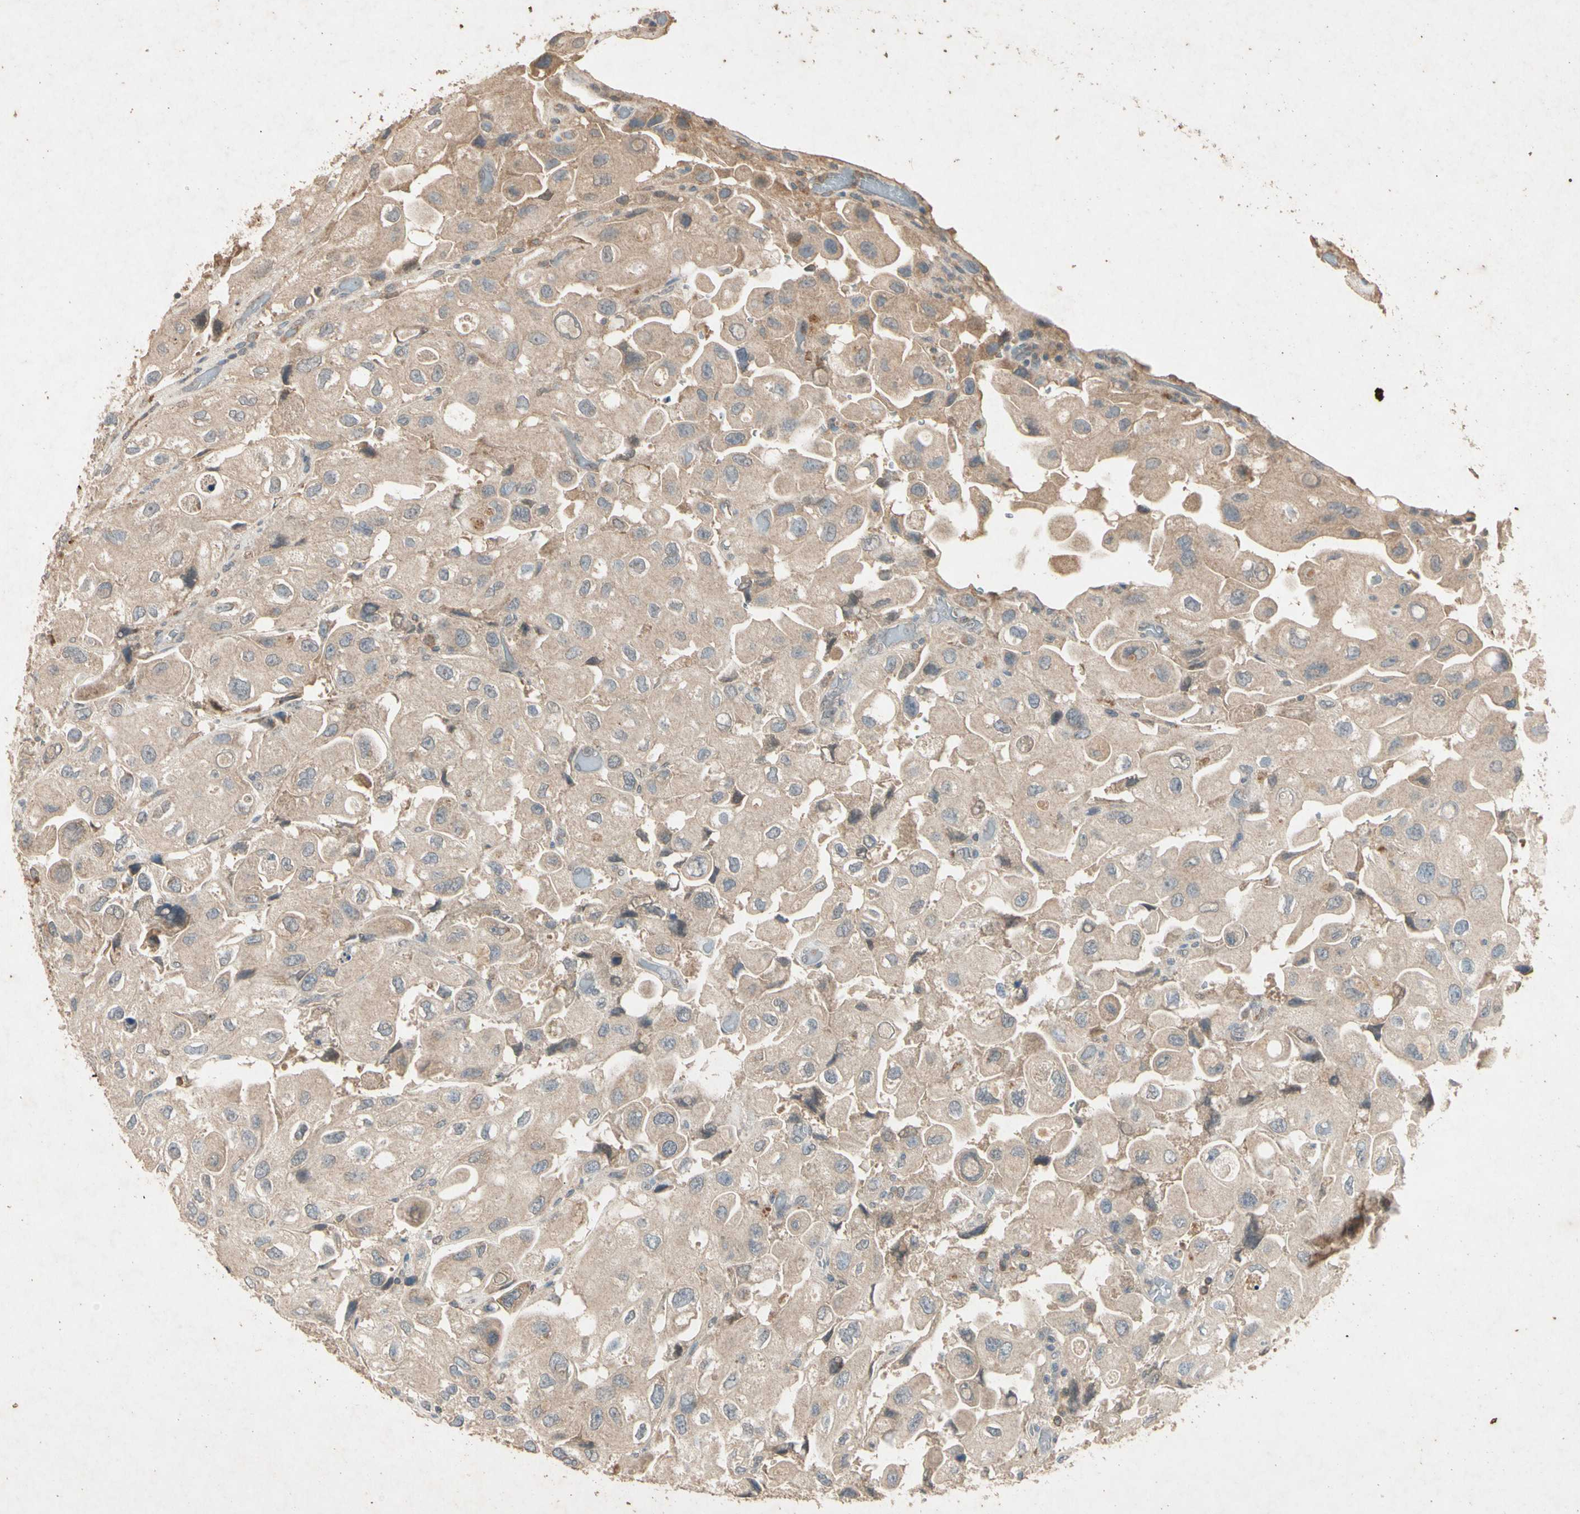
{"staining": {"intensity": "weak", "quantity": ">75%", "location": "cytoplasmic/membranous"}, "tissue": "urothelial cancer", "cell_type": "Tumor cells", "image_type": "cancer", "snomed": [{"axis": "morphology", "description": "Urothelial carcinoma, High grade"}, {"axis": "topography", "description": "Urinary bladder"}], "caption": "Protein analysis of high-grade urothelial carcinoma tissue shows weak cytoplasmic/membranous staining in about >75% of tumor cells.", "gene": "GPLD1", "patient": {"sex": "female", "age": 64}}